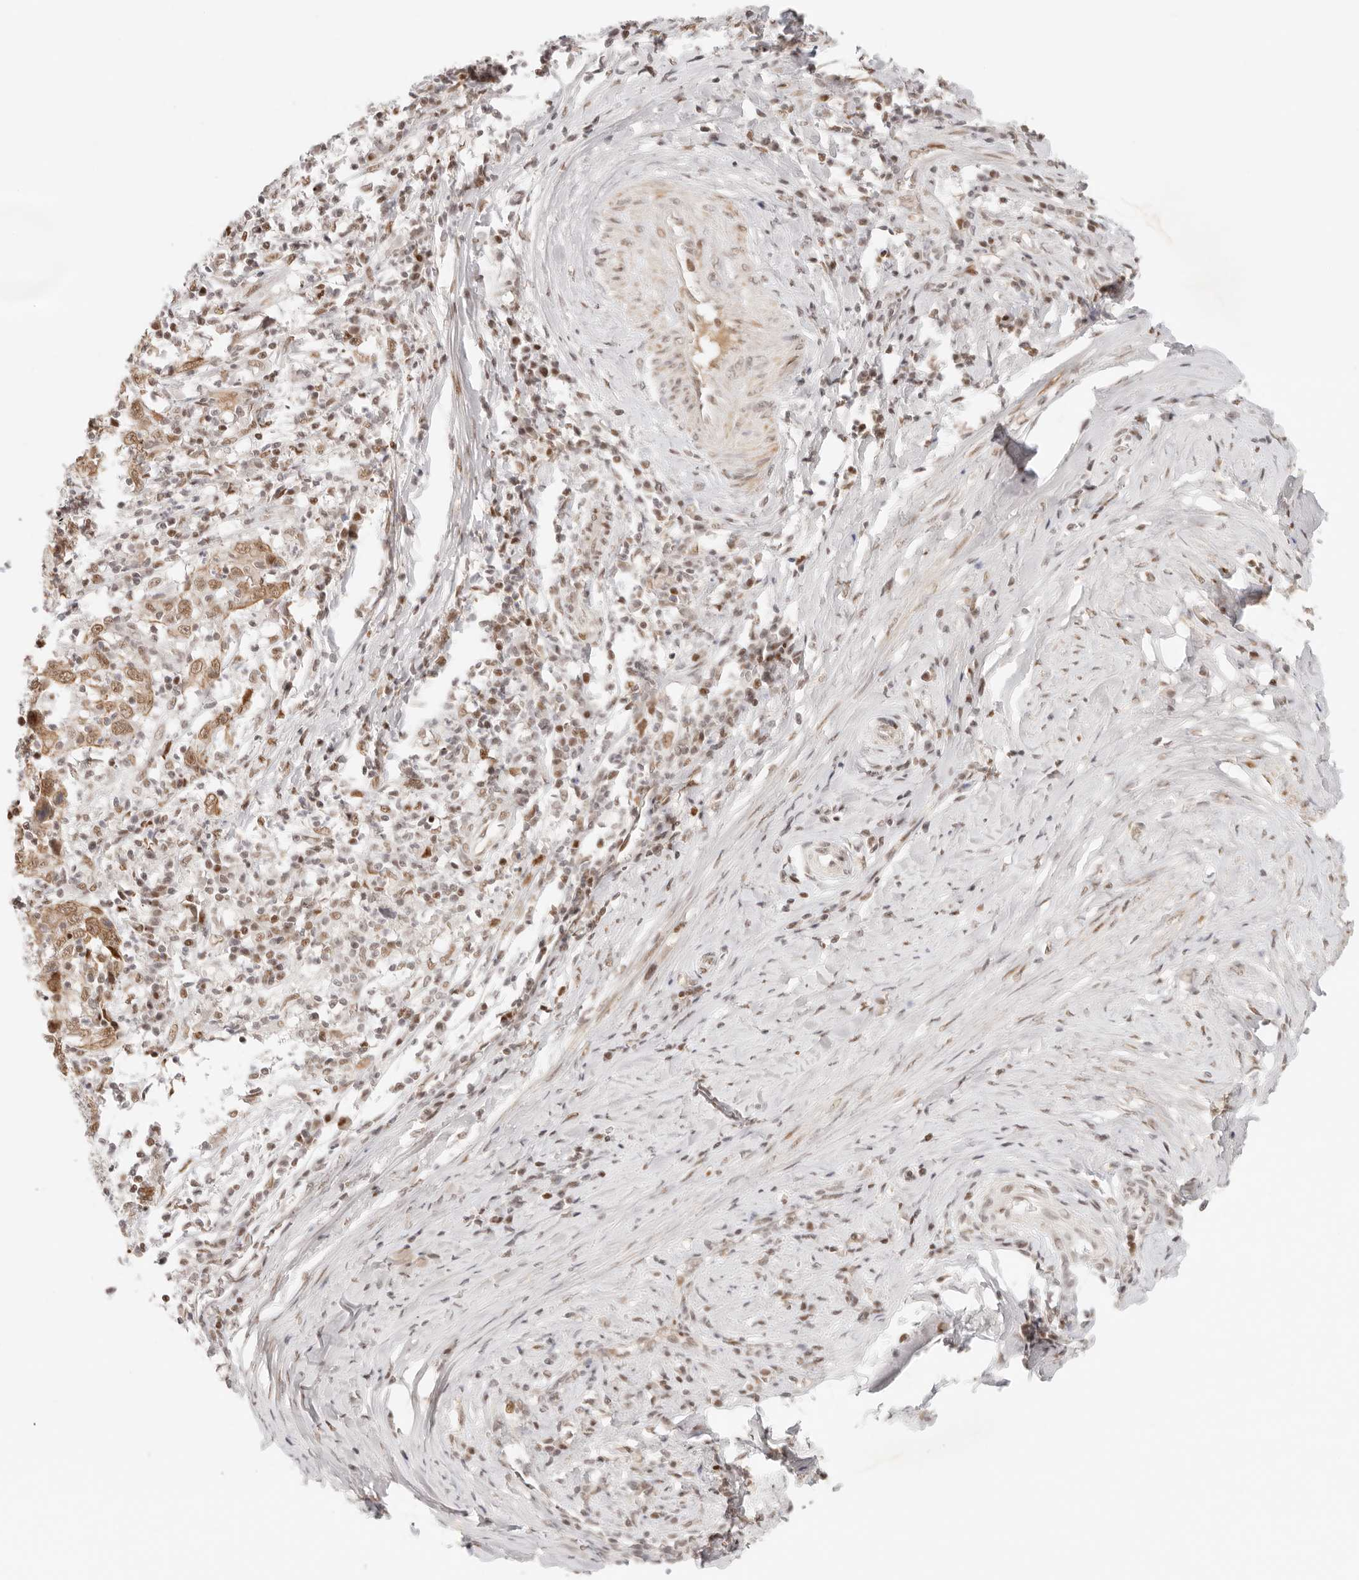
{"staining": {"intensity": "moderate", "quantity": ">75%", "location": "nuclear"}, "tissue": "cervical cancer", "cell_type": "Tumor cells", "image_type": "cancer", "snomed": [{"axis": "morphology", "description": "Squamous cell carcinoma, NOS"}, {"axis": "topography", "description": "Cervix"}], "caption": "This histopathology image shows squamous cell carcinoma (cervical) stained with immunohistochemistry (IHC) to label a protein in brown. The nuclear of tumor cells show moderate positivity for the protein. Nuclei are counter-stained blue.", "gene": "HOXC5", "patient": {"sex": "female", "age": 46}}